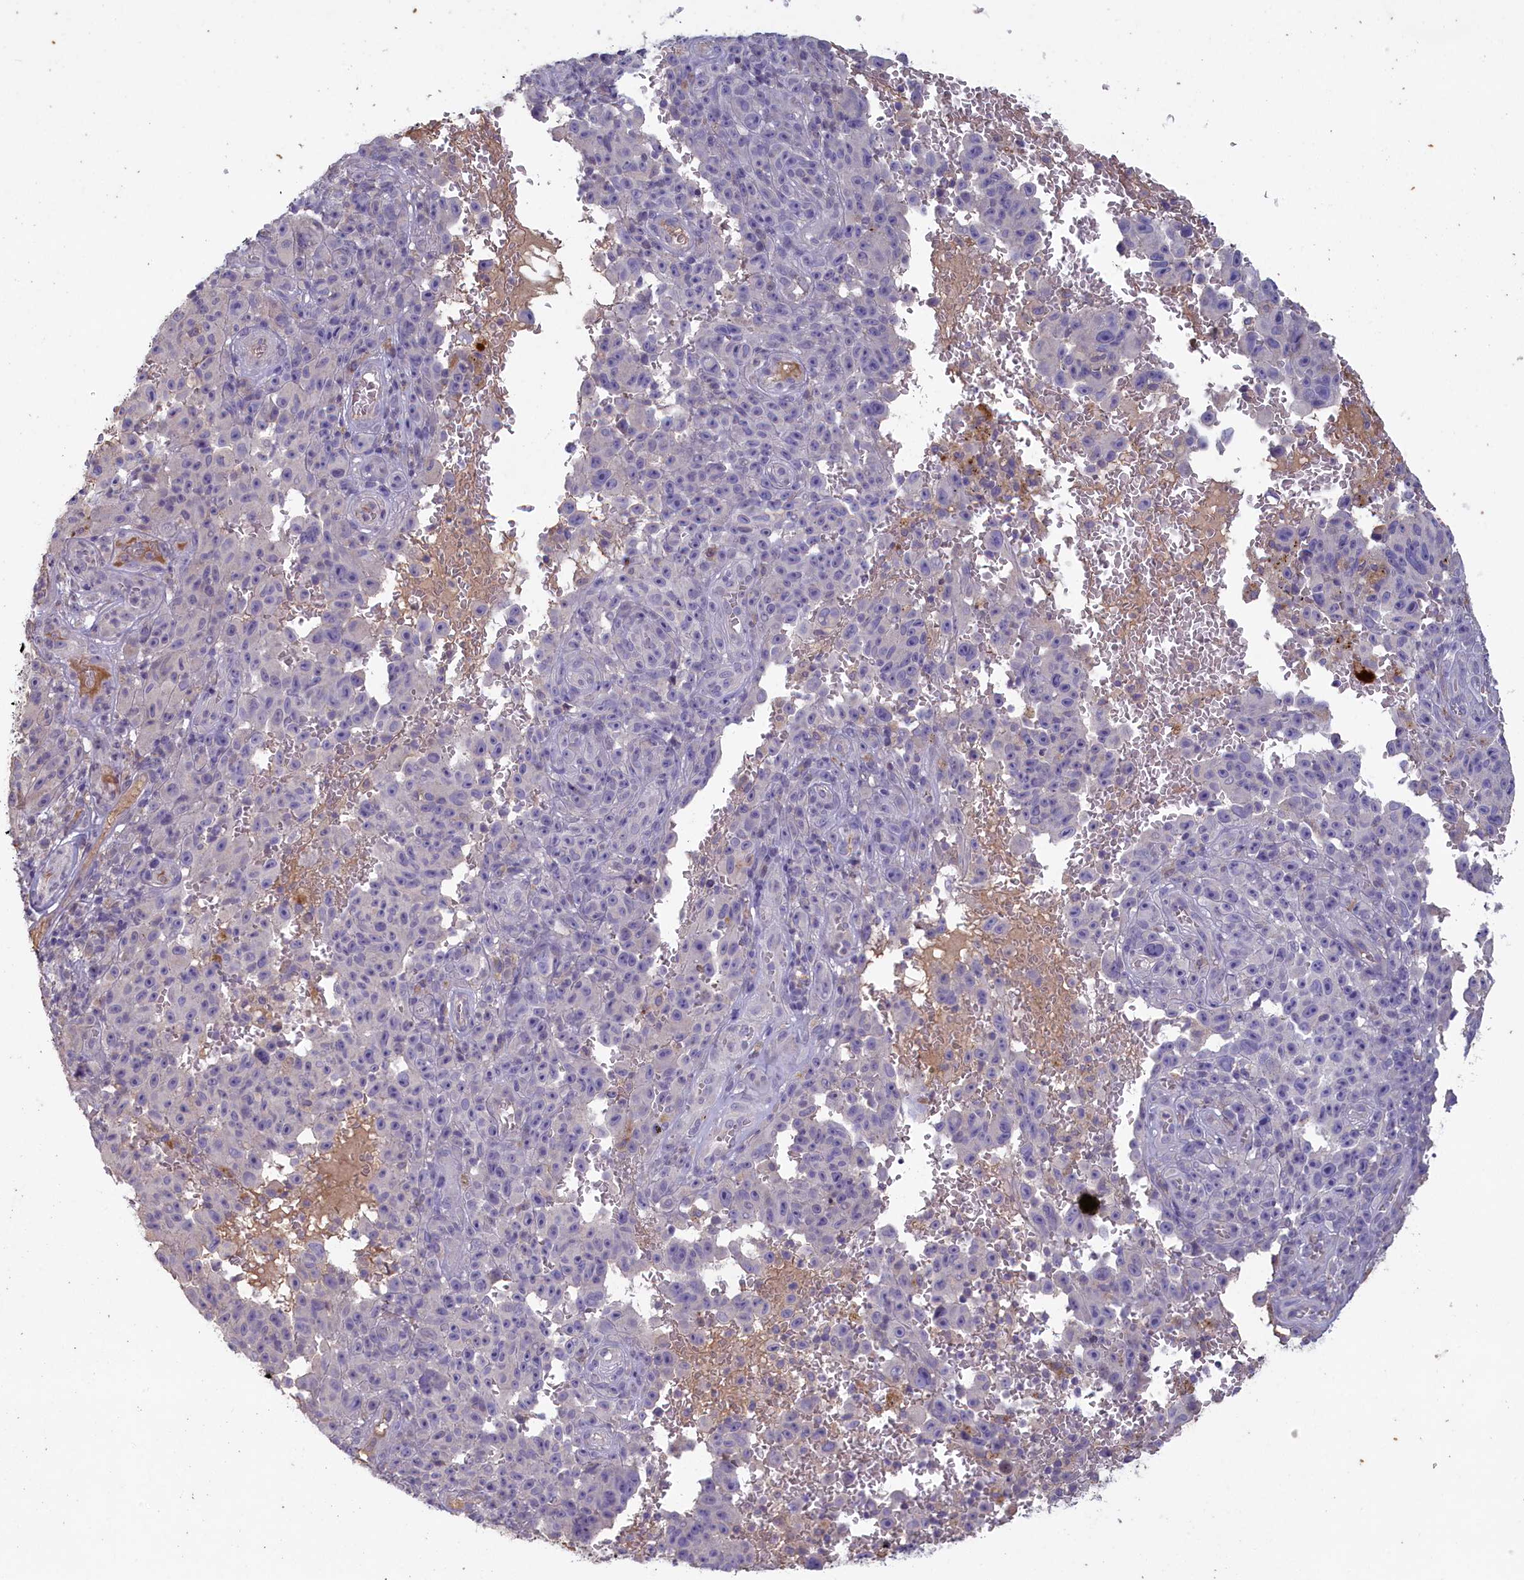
{"staining": {"intensity": "negative", "quantity": "none", "location": "none"}, "tissue": "melanoma", "cell_type": "Tumor cells", "image_type": "cancer", "snomed": [{"axis": "morphology", "description": "Malignant melanoma, NOS"}, {"axis": "topography", "description": "Skin"}], "caption": "An immunohistochemistry photomicrograph of malignant melanoma is shown. There is no staining in tumor cells of malignant melanoma. (Brightfield microscopy of DAB (3,3'-diaminobenzidine) IHC at high magnification).", "gene": "ATF7IP2", "patient": {"sex": "female", "age": 82}}